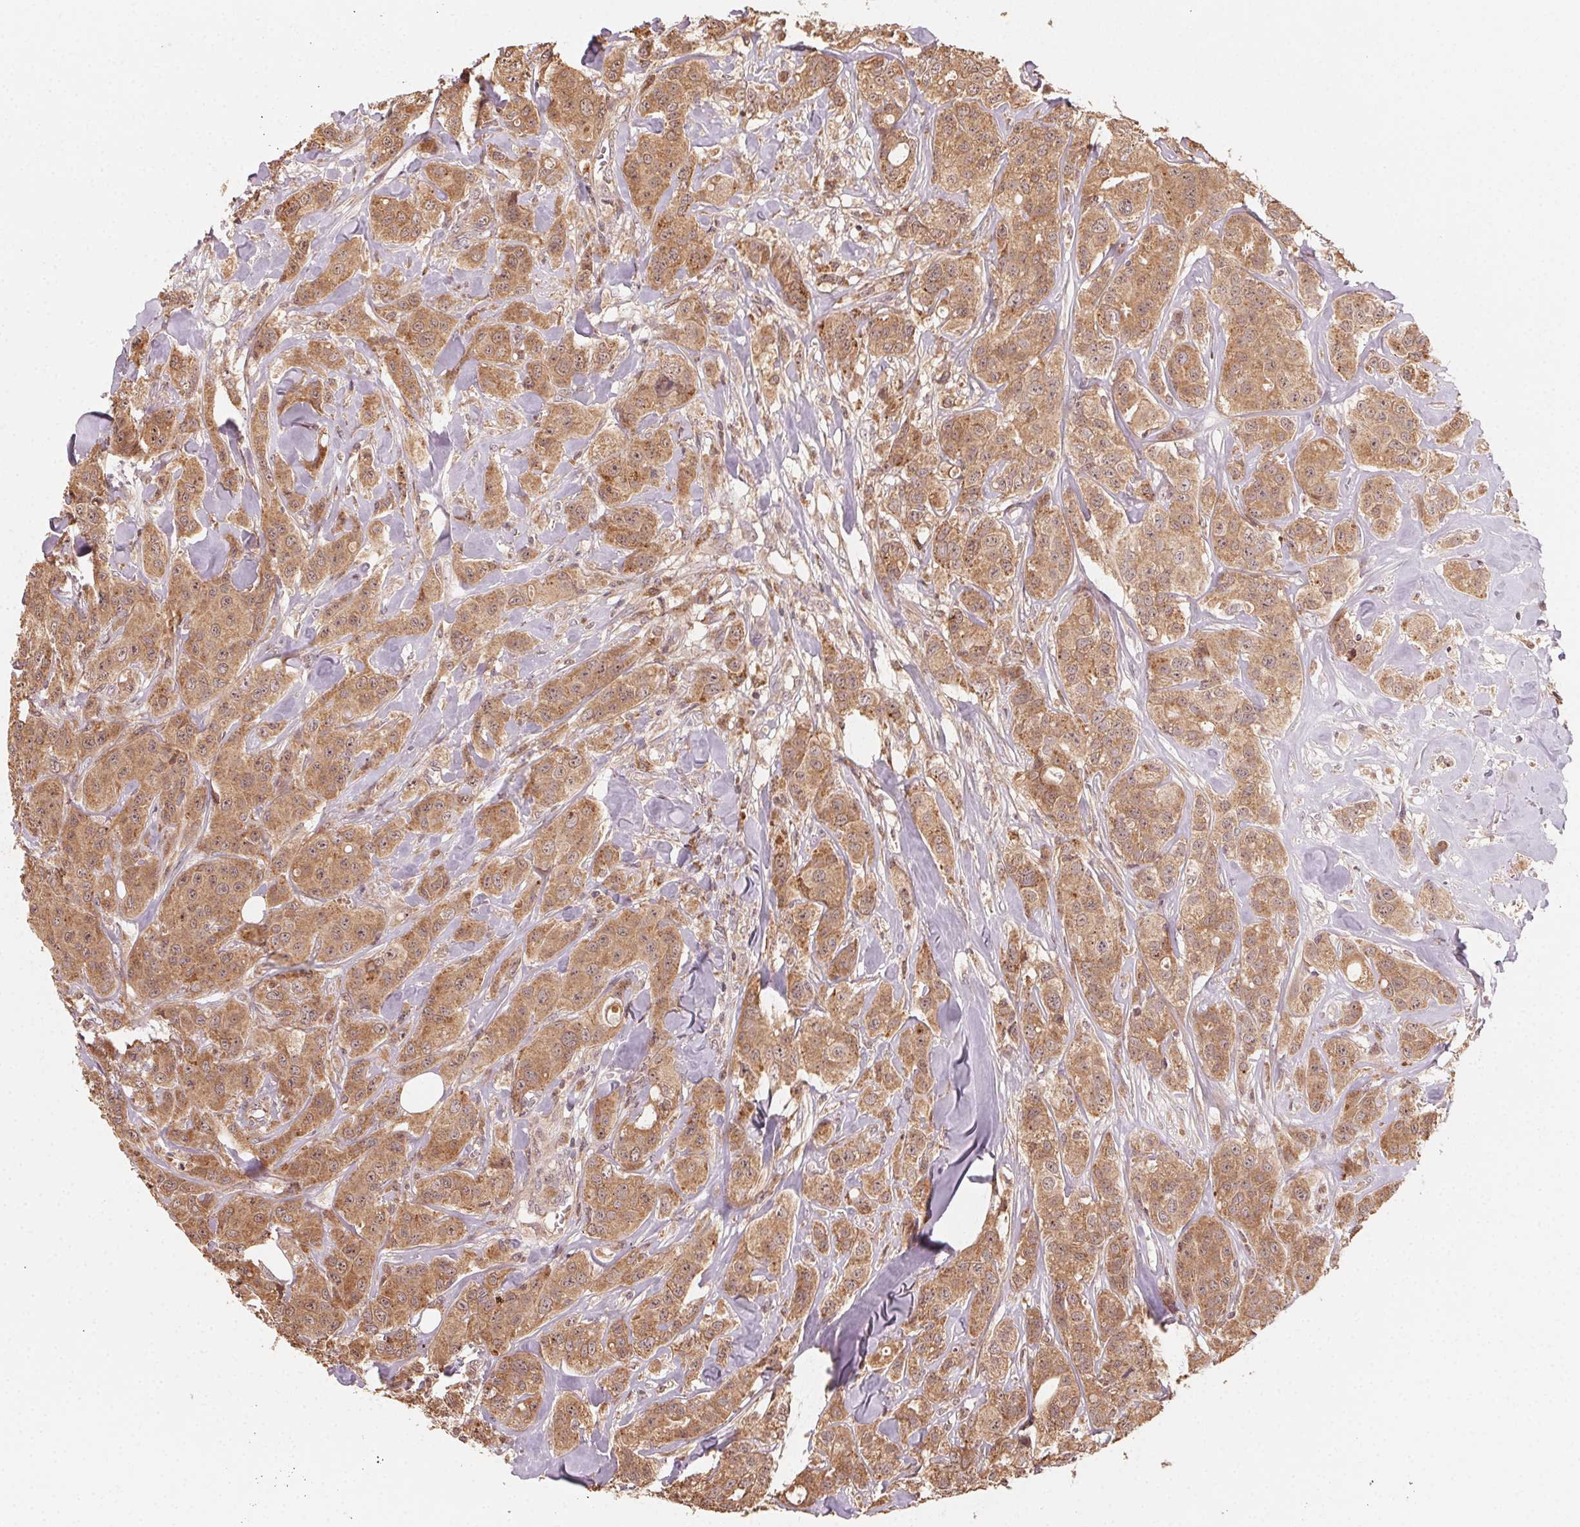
{"staining": {"intensity": "moderate", "quantity": ">75%", "location": "cytoplasmic/membranous"}, "tissue": "breast cancer", "cell_type": "Tumor cells", "image_type": "cancer", "snomed": [{"axis": "morphology", "description": "Duct carcinoma"}, {"axis": "topography", "description": "Breast"}], "caption": "A brown stain shows moderate cytoplasmic/membranous positivity of a protein in breast cancer (invasive ductal carcinoma) tumor cells.", "gene": "WBP2", "patient": {"sex": "female", "age": 43}}